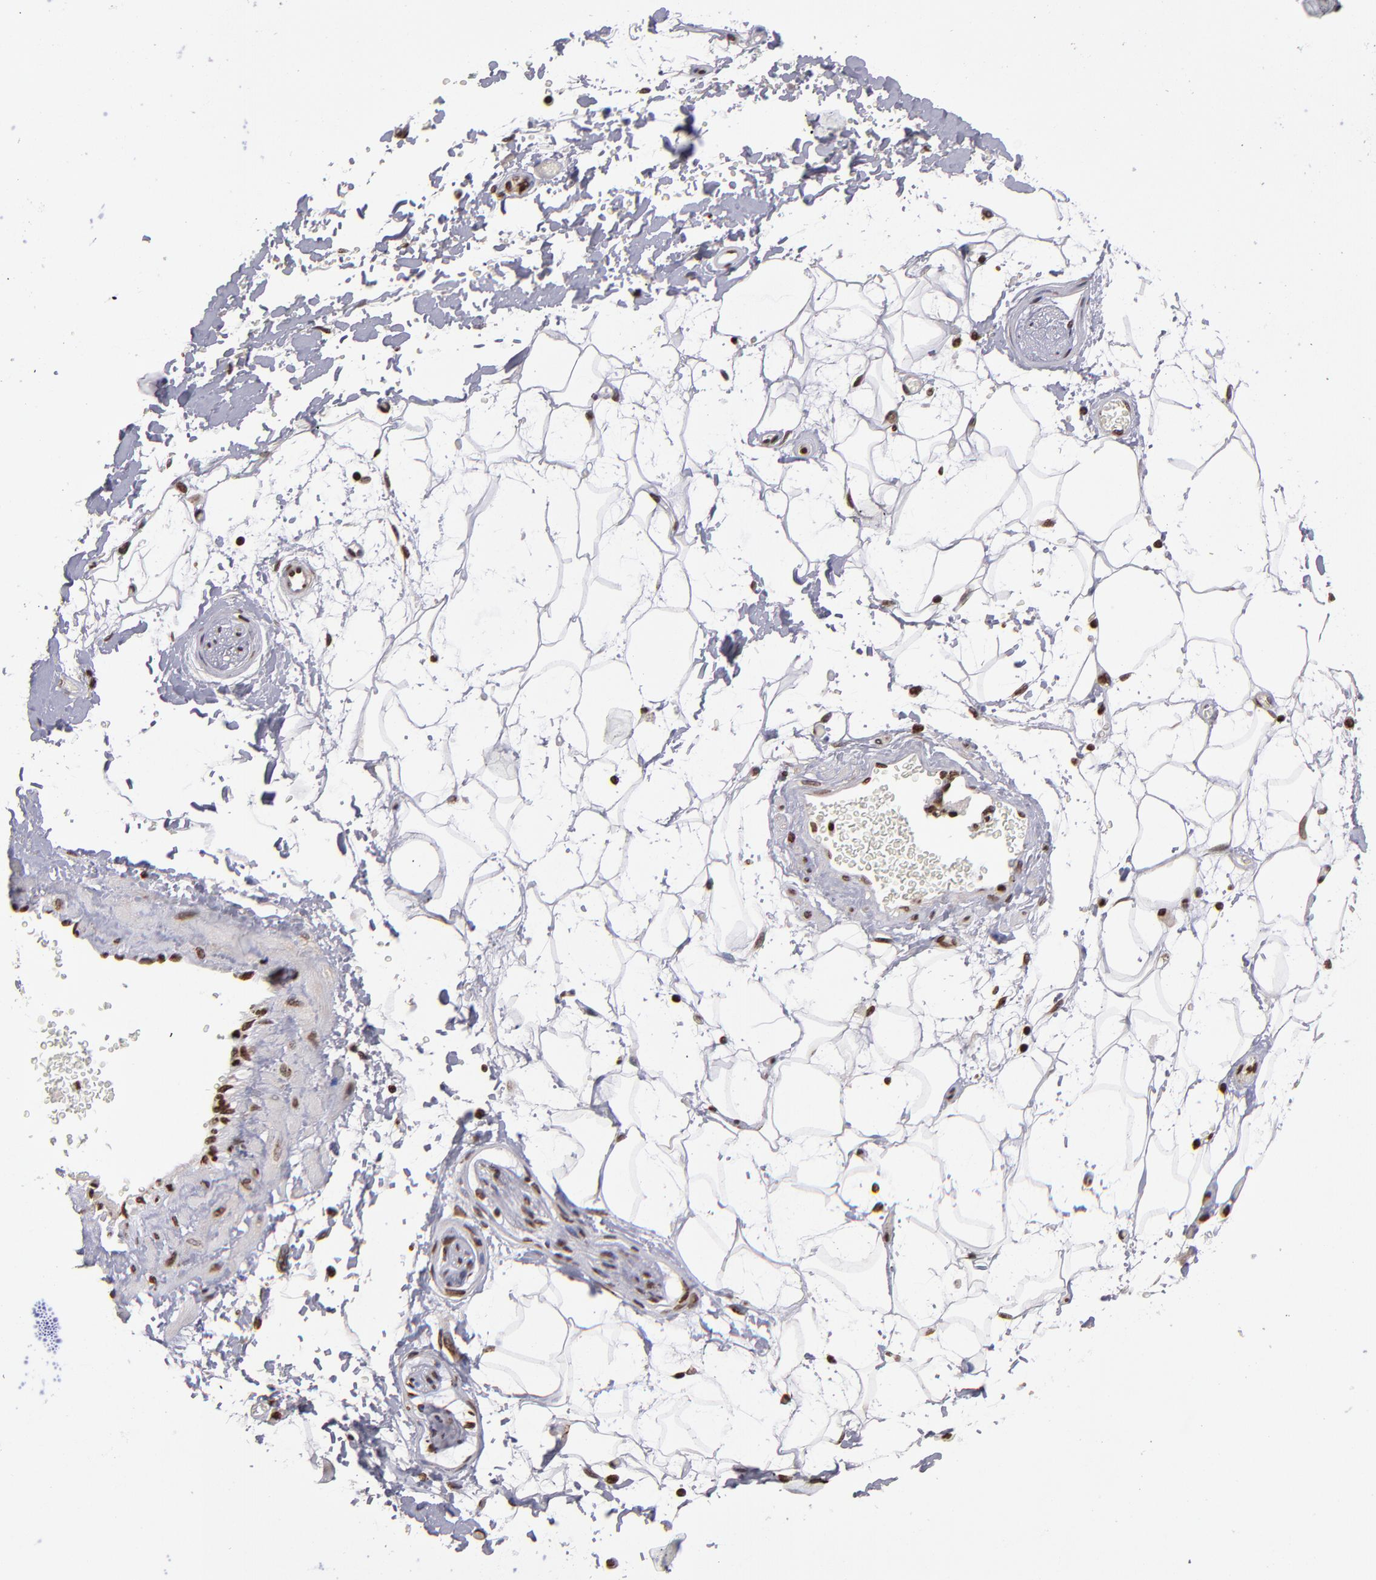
{"staining": {"intensity": "moderate", "quantity": ">75%", "location": "nuclear"}, "tissue": "adipose tissue", "cell_type": "Adipocytes", "image_type": "normal", "snomed": [{"axis": "morphology", "description": "Normal tissue, NOS"}, {"axis": "topography", "description": "Soft tissue"}], "caption": "The immunohistochemical stain highlights moderate nuclear expression in adipocytes of unremarkable adipose tissue. The staining was performed using DAB (3,3'-diaminobenzidine) to visualize the protein expression in brown, while the nuclei were stained in blue with hematoxylin (Magnification: 20x).", "gene": "CSDC2", "patient": {"sex": "male", "age": 72}}